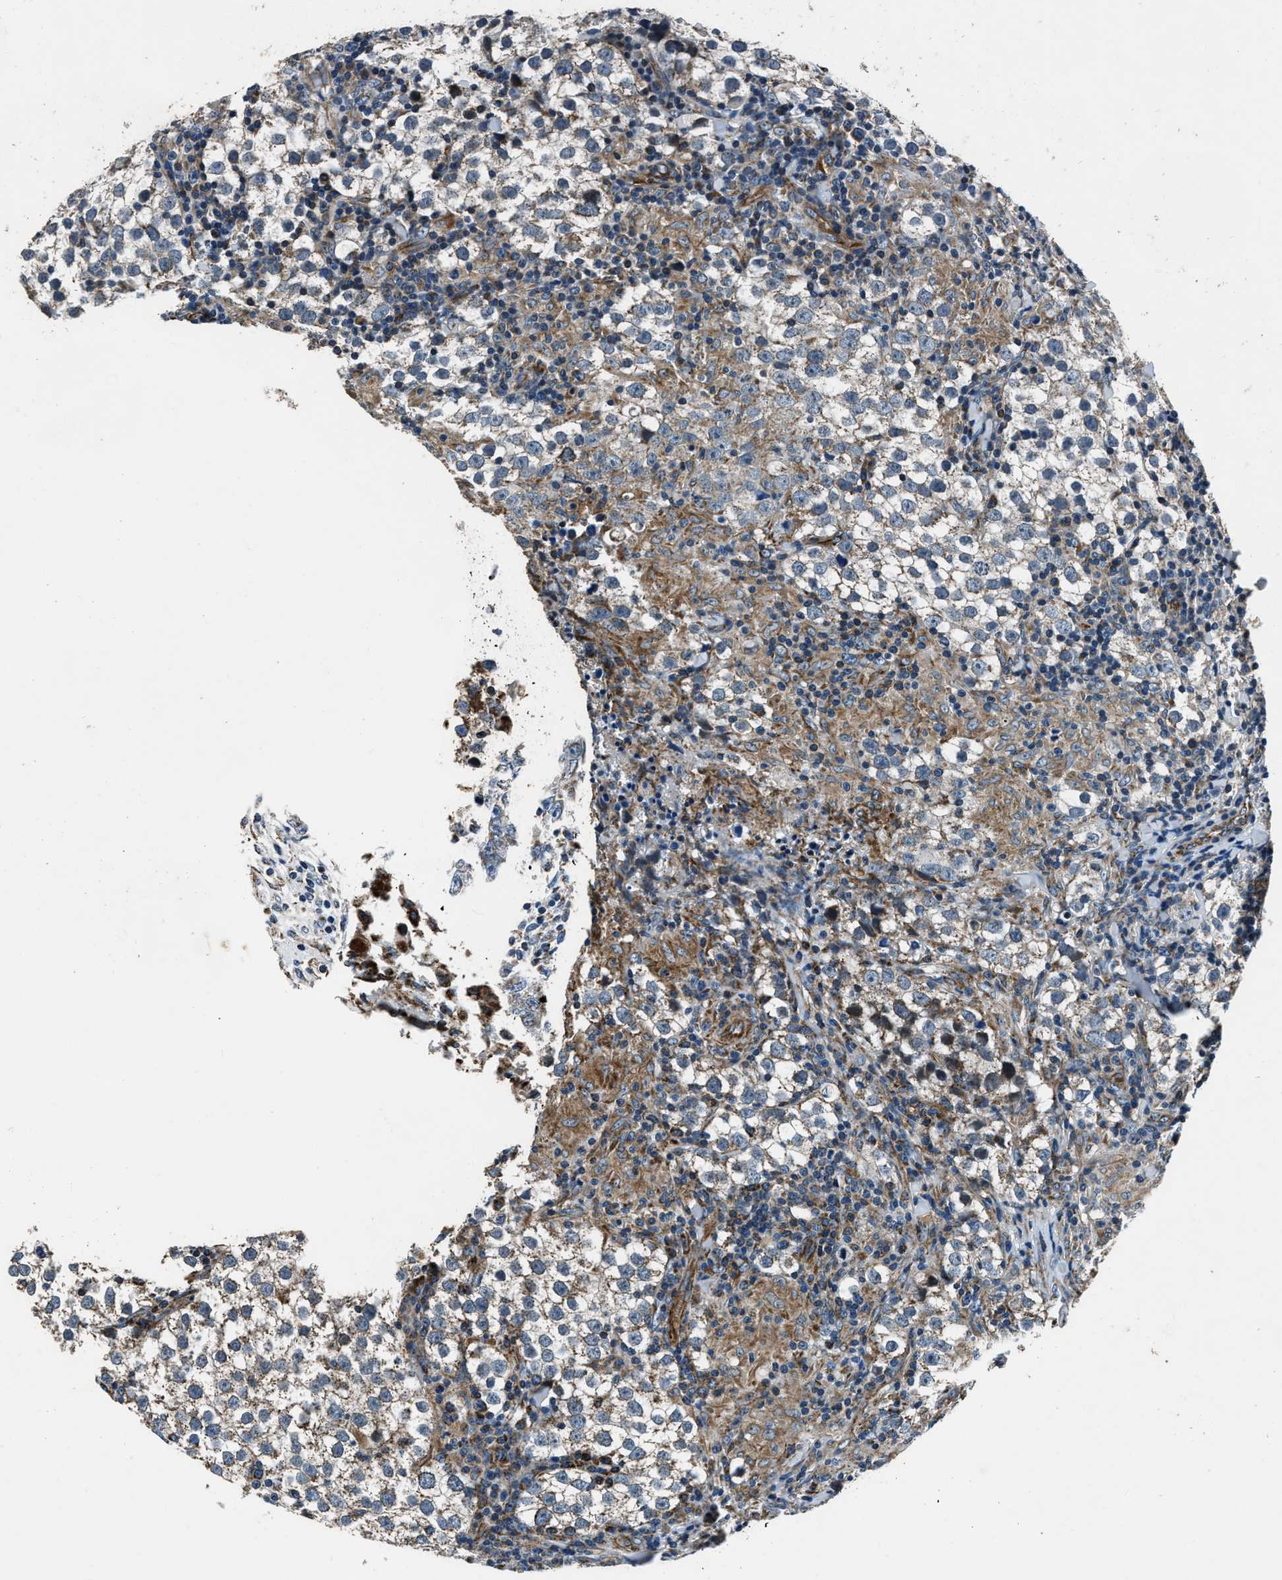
{"staining": {"intensity": "moderate", "quantity": "<25%", "location": "cytoplasmic/membranous"}, "tissue": "testis cancer", "cell_type": "Tumor cells", "image_type": "cancer", "snomed": [{"axis": "morphology", "description": "Seminoma, NOS"}, {"axis": "morphology", "description": "Carcinoma, Embryonal, NOS"}, {"axis": "topography", "description": "Testis"}], "caption": "There is low levels of moderate cytoplasmic/membranous expression in tumor cells of testis seminoma, as demonstrated by immunohistochemical staining (brown color).", "gene": "OGDH", "patient": {"sex": "male", "age": 36}}